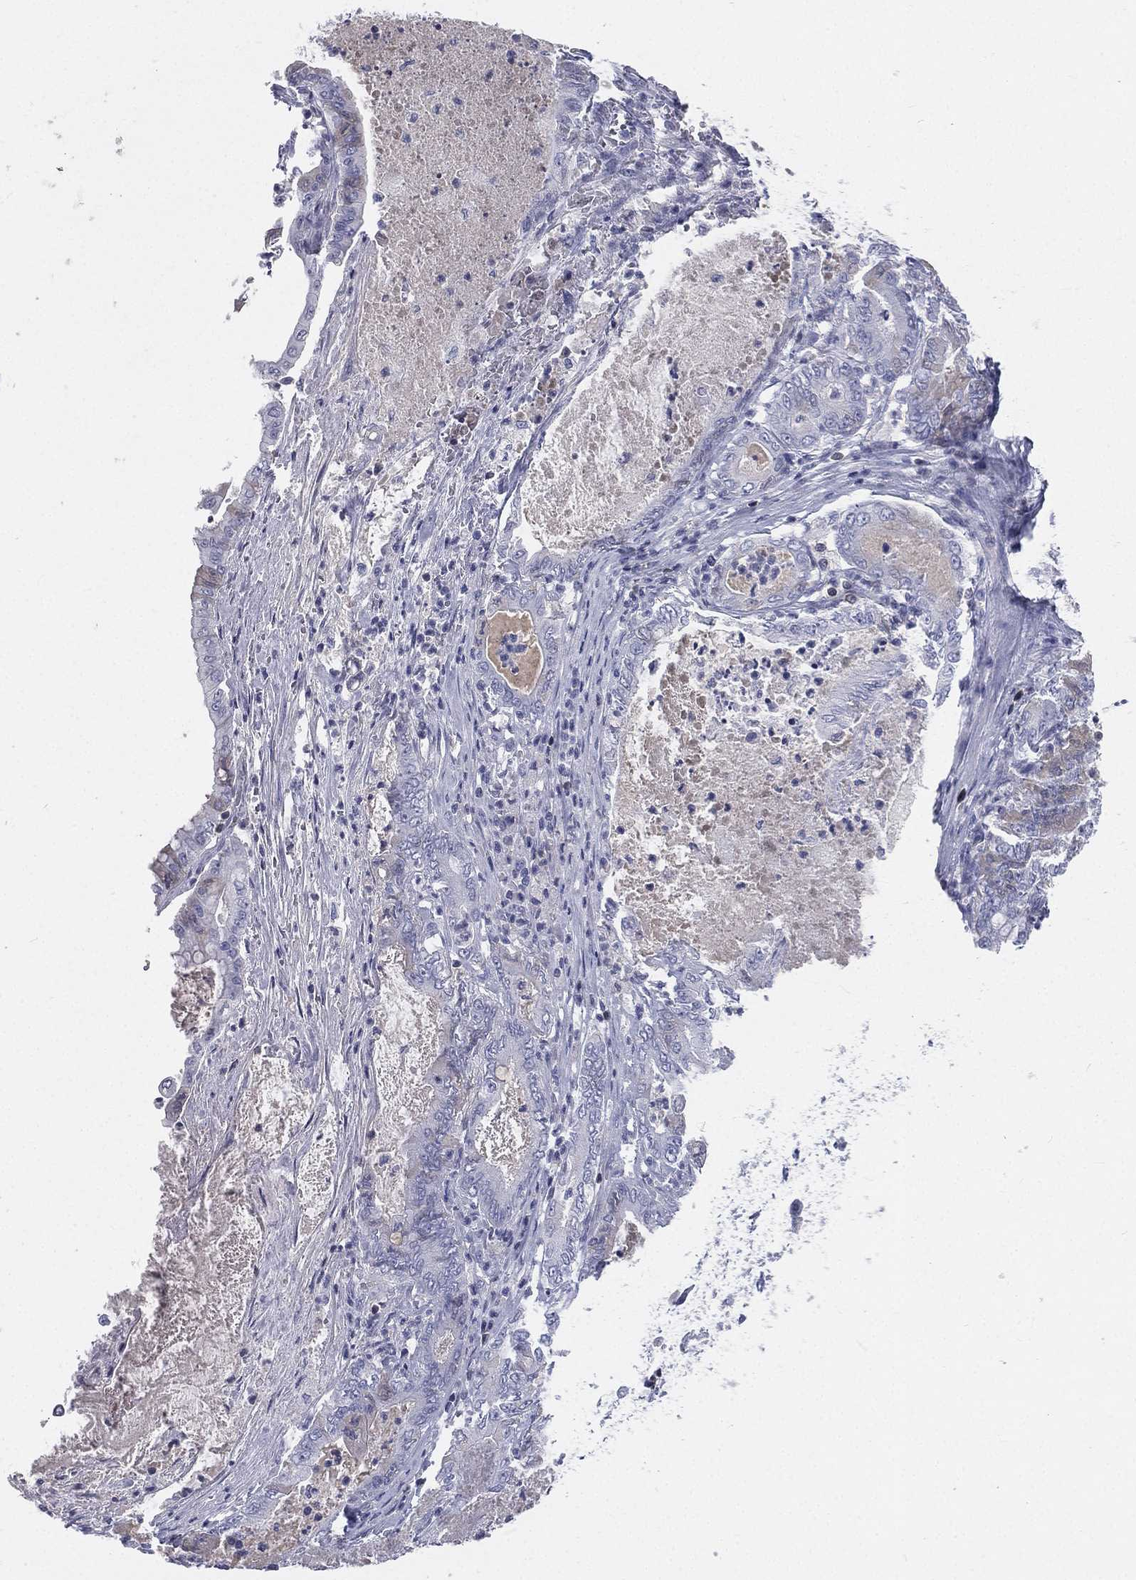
{"staining": {"intensity": "negative", "quantity": "none", "location": "none"}, "tissue": "pancreatic cancer", "cell_type": "Tumor cells", "image_type": "cancer", "snomed": [{"axis": "morphology", "description": "Adenocarcinoma, NOS"}, {"axis": "topography", "description": "Pancreas"}], "caption": "Pancreatic cancer was stained to show a protein in brown. There is no significant staining in tumor cells.", "gene": "CD3D", "patient": {"sex": "male", "age": 71}}